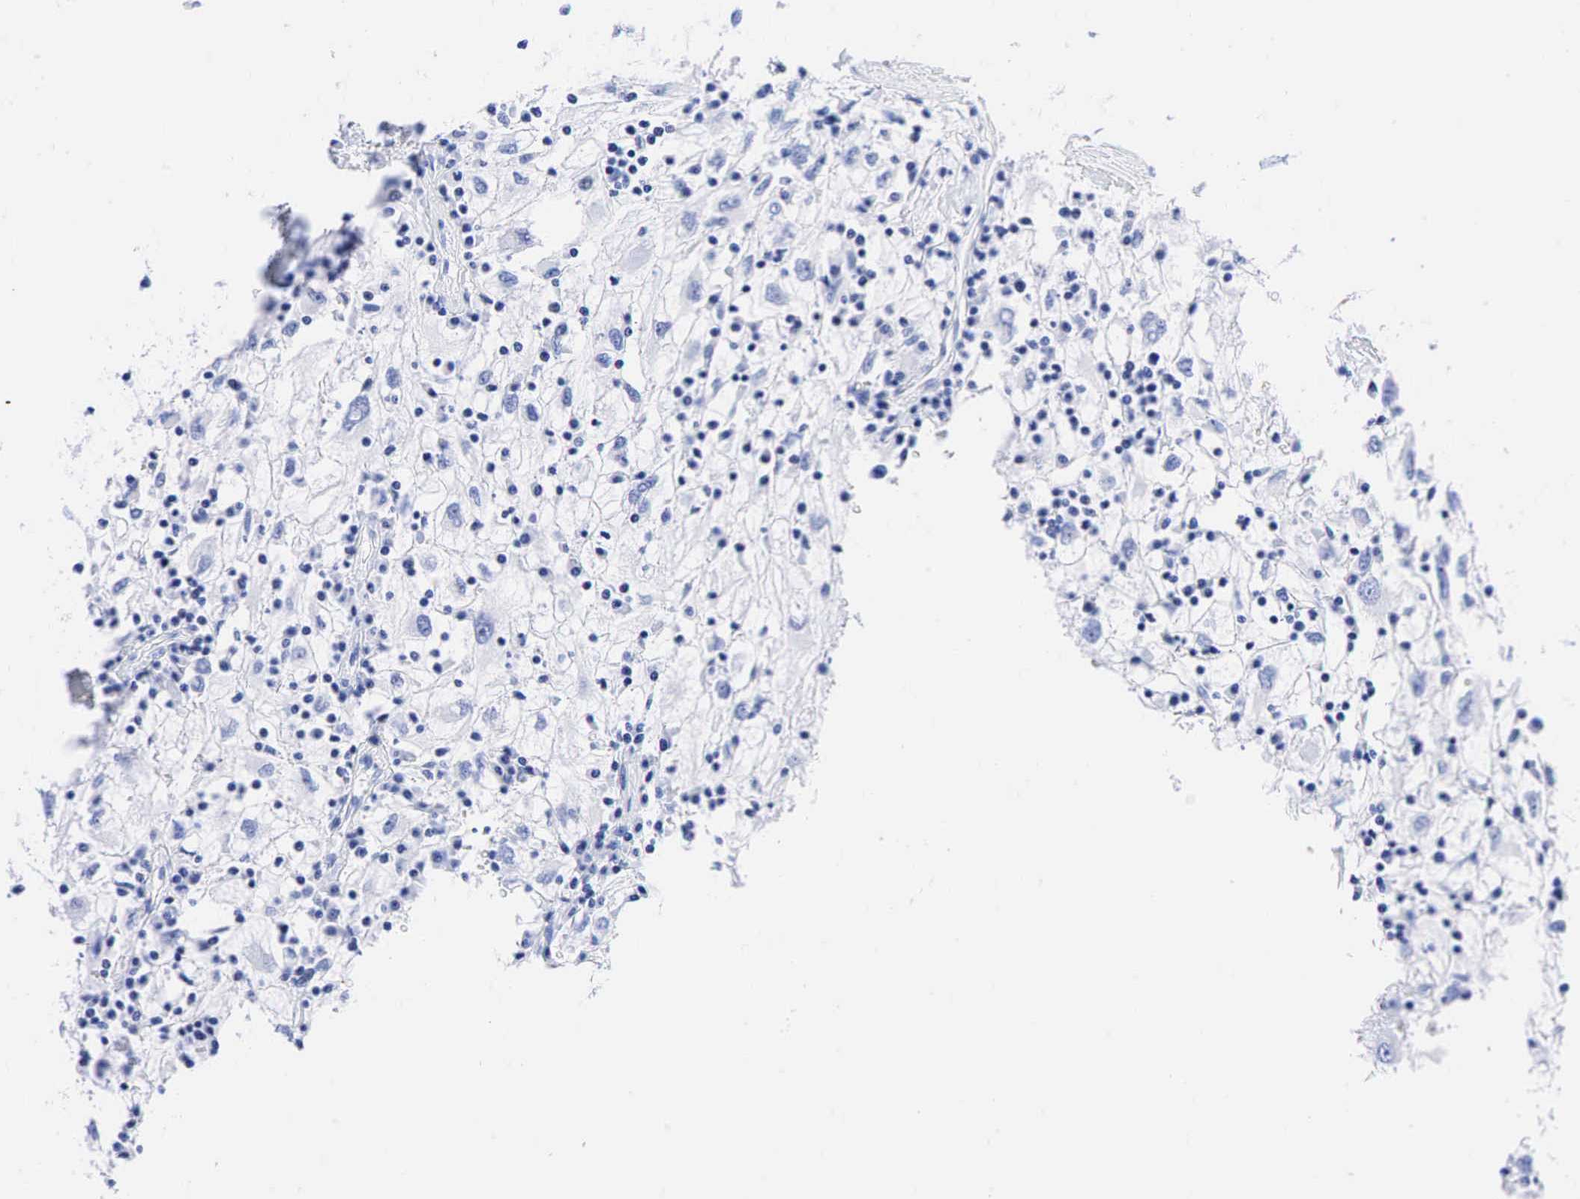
{"staining": {"intensity": "negative", "quantity": "none", "location": "none"}, "tissue": "renal cancer", "cell_type": "Tumor cells", "image_type": "cancer", "snomed": [{"axis": "morphology", "description": "Adenocarcinoma, NOS"}, {"axis": "topography", "description": "Kidney"}], "caption": "The immunohistochemistry (IHC) image has no significant expression in tumor cells of renal cancer tissue.", "gene": "CEACAM5", "patient": {"sex": "male", "age": 82}}